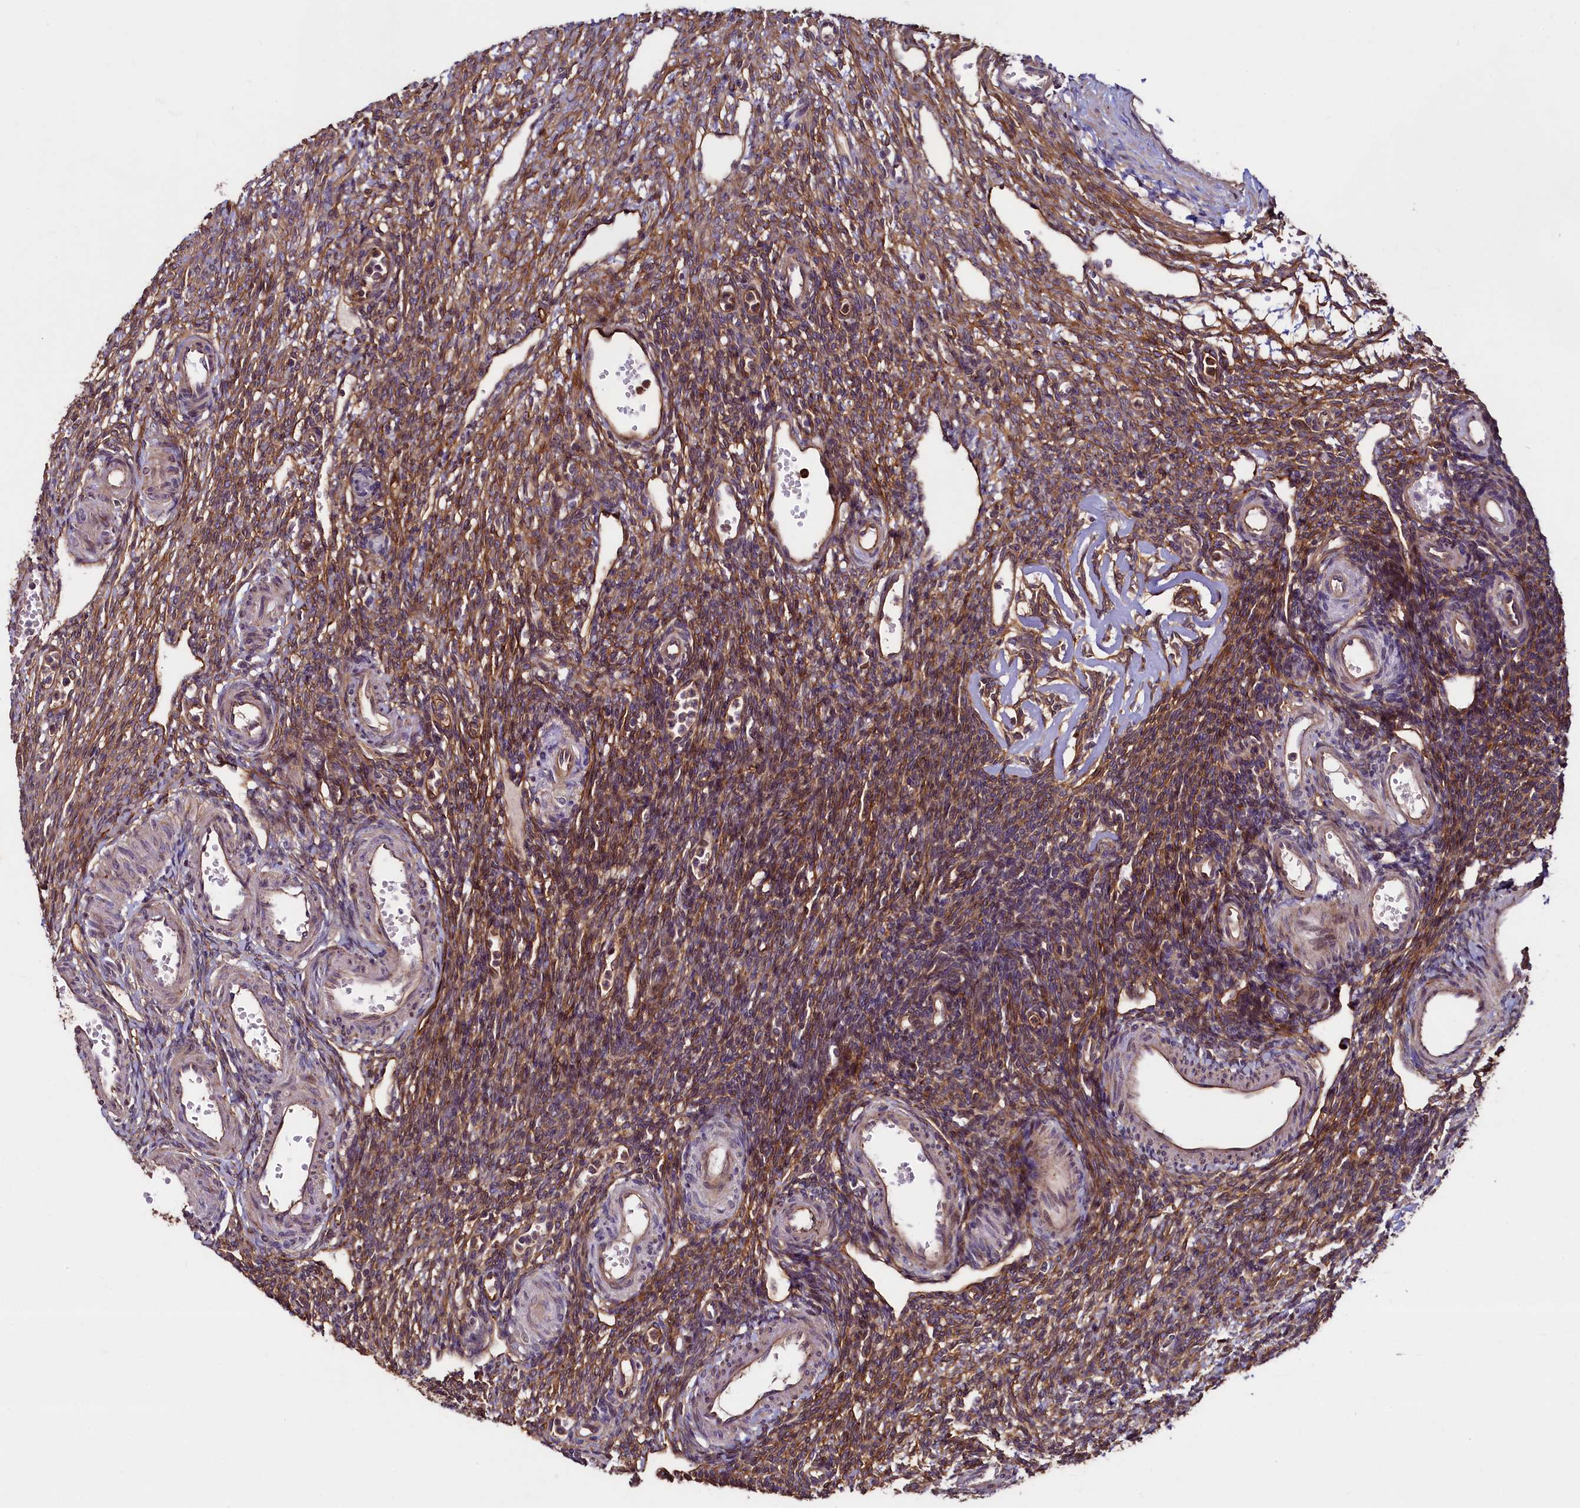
{"staining": {"intensity": "moderate", "quantity": "25%-75%", "location": "cytoplasmic/membranous"}, "tissue": "ovary", "cell_type": "Ovarian stroma cells", "image_type": "normal", "snomed": [{"axis": "morphology", "description": "Normal tissue, NOS"}, {"axis": "morphology", "description": "Cyst, NOS"}, {"axis": "topography", "description": "Ovary"}], "caption": "Moderate cytoplasmic/membranous expression is identified in approximately 25%-75% of ovarian stroma cells in normal ovary. (Brightfield microscopy of DAB IHC at high magnification).", "gene": "PALM", "patient": {"sex": "female", "age": 33}}